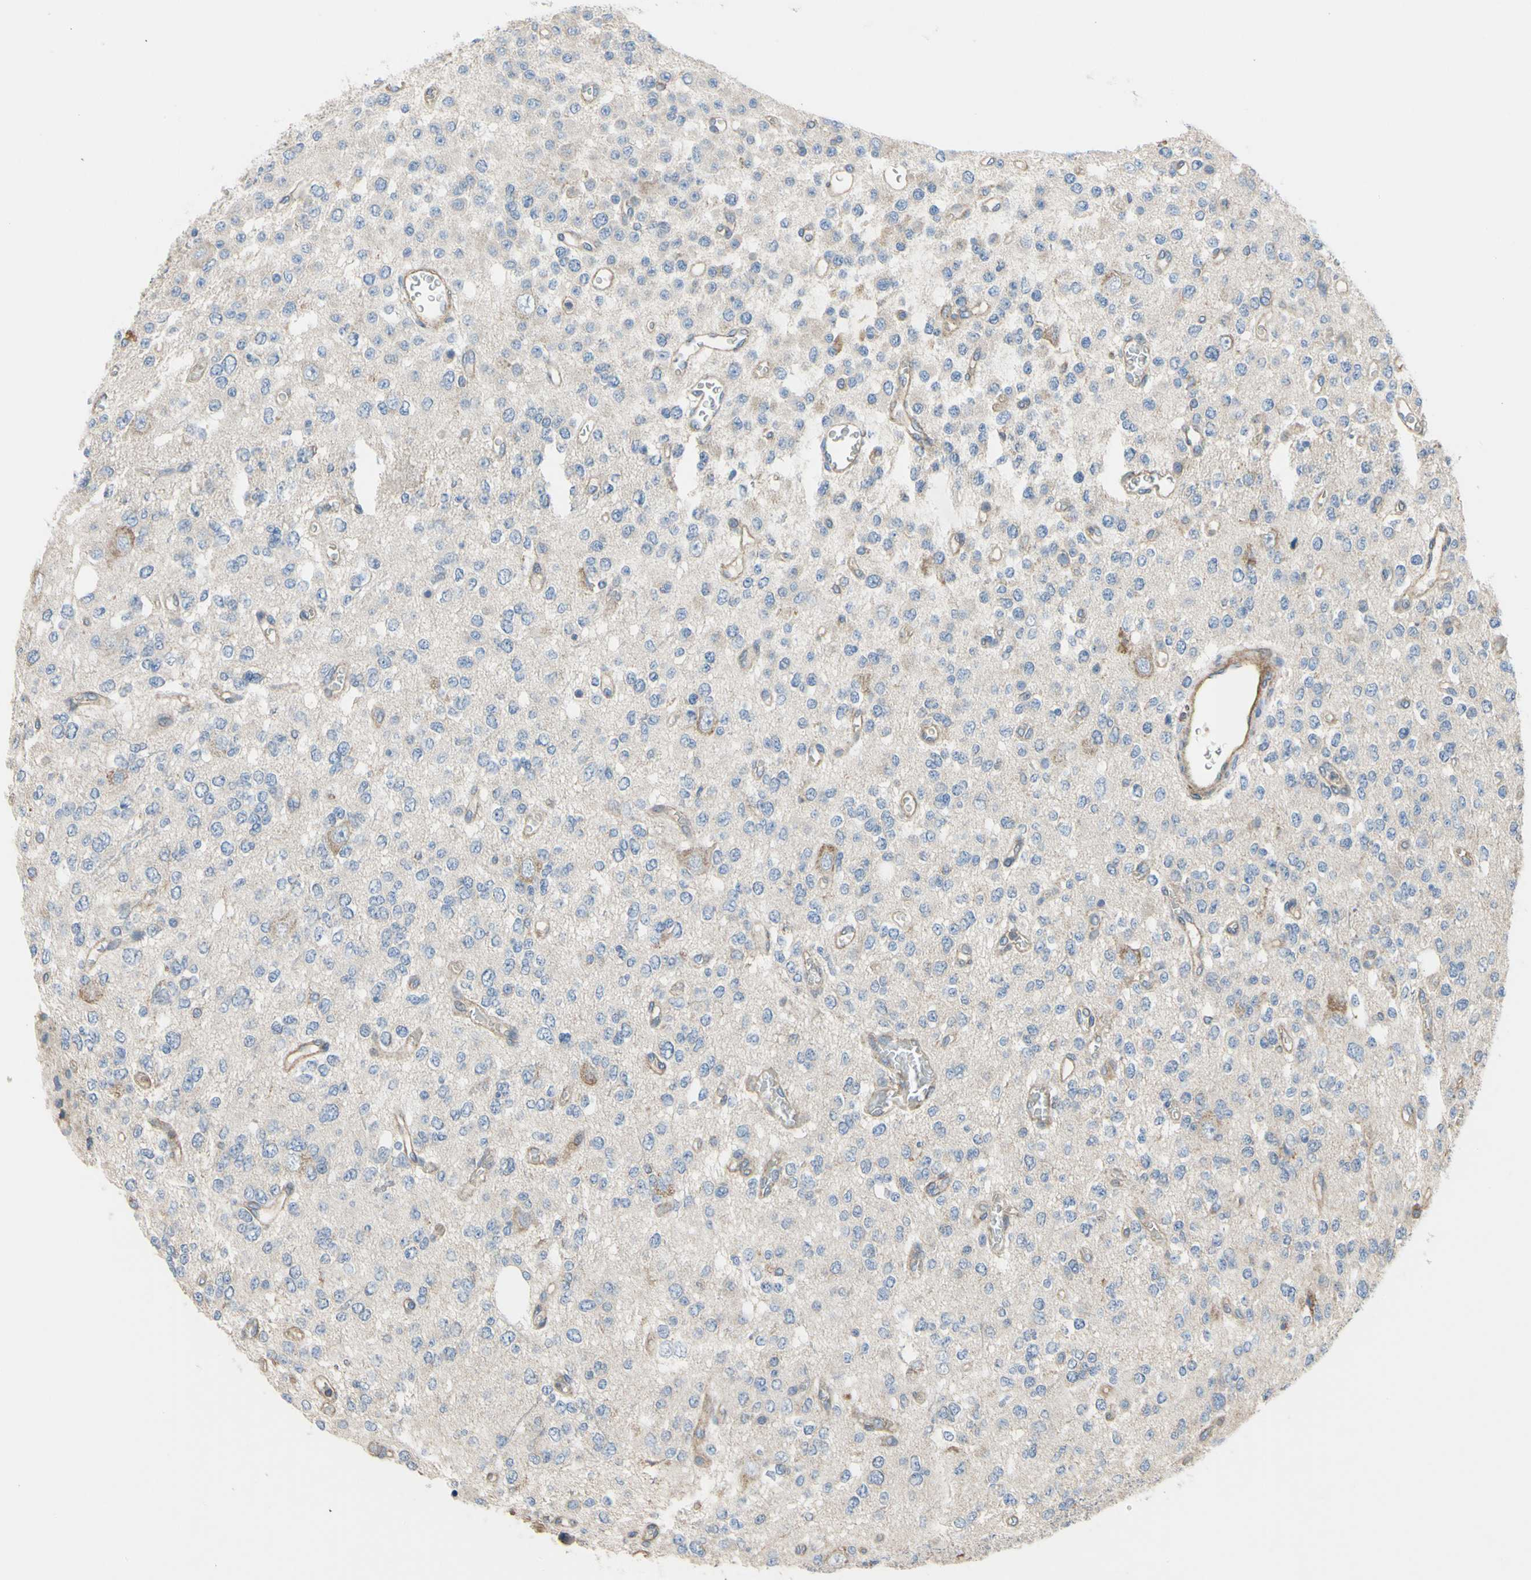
{"staining": {"intensity": "moderate", "quantity": "<25%", "location": "cytoplasmic/membranous"}, "tissue": "glioma", "cell_type": "Tumor cells", "image_type": "cancer", "snomed": [{"axis": "morphology", "description": "Glioma, malignant, Low grade"}, {"axis": "topography", "description": "Brain"}], "caption": "The photomicrograph shows a brown stain indicating the presence of a protein in the cytoplasmic/membranous of tumor cells in malignant glioma (low-grade). The protein is shown in brown color, while the nuclei are stained blue.", "gene": "BECN1", "patient": {"sex": "male", "age": 38}}